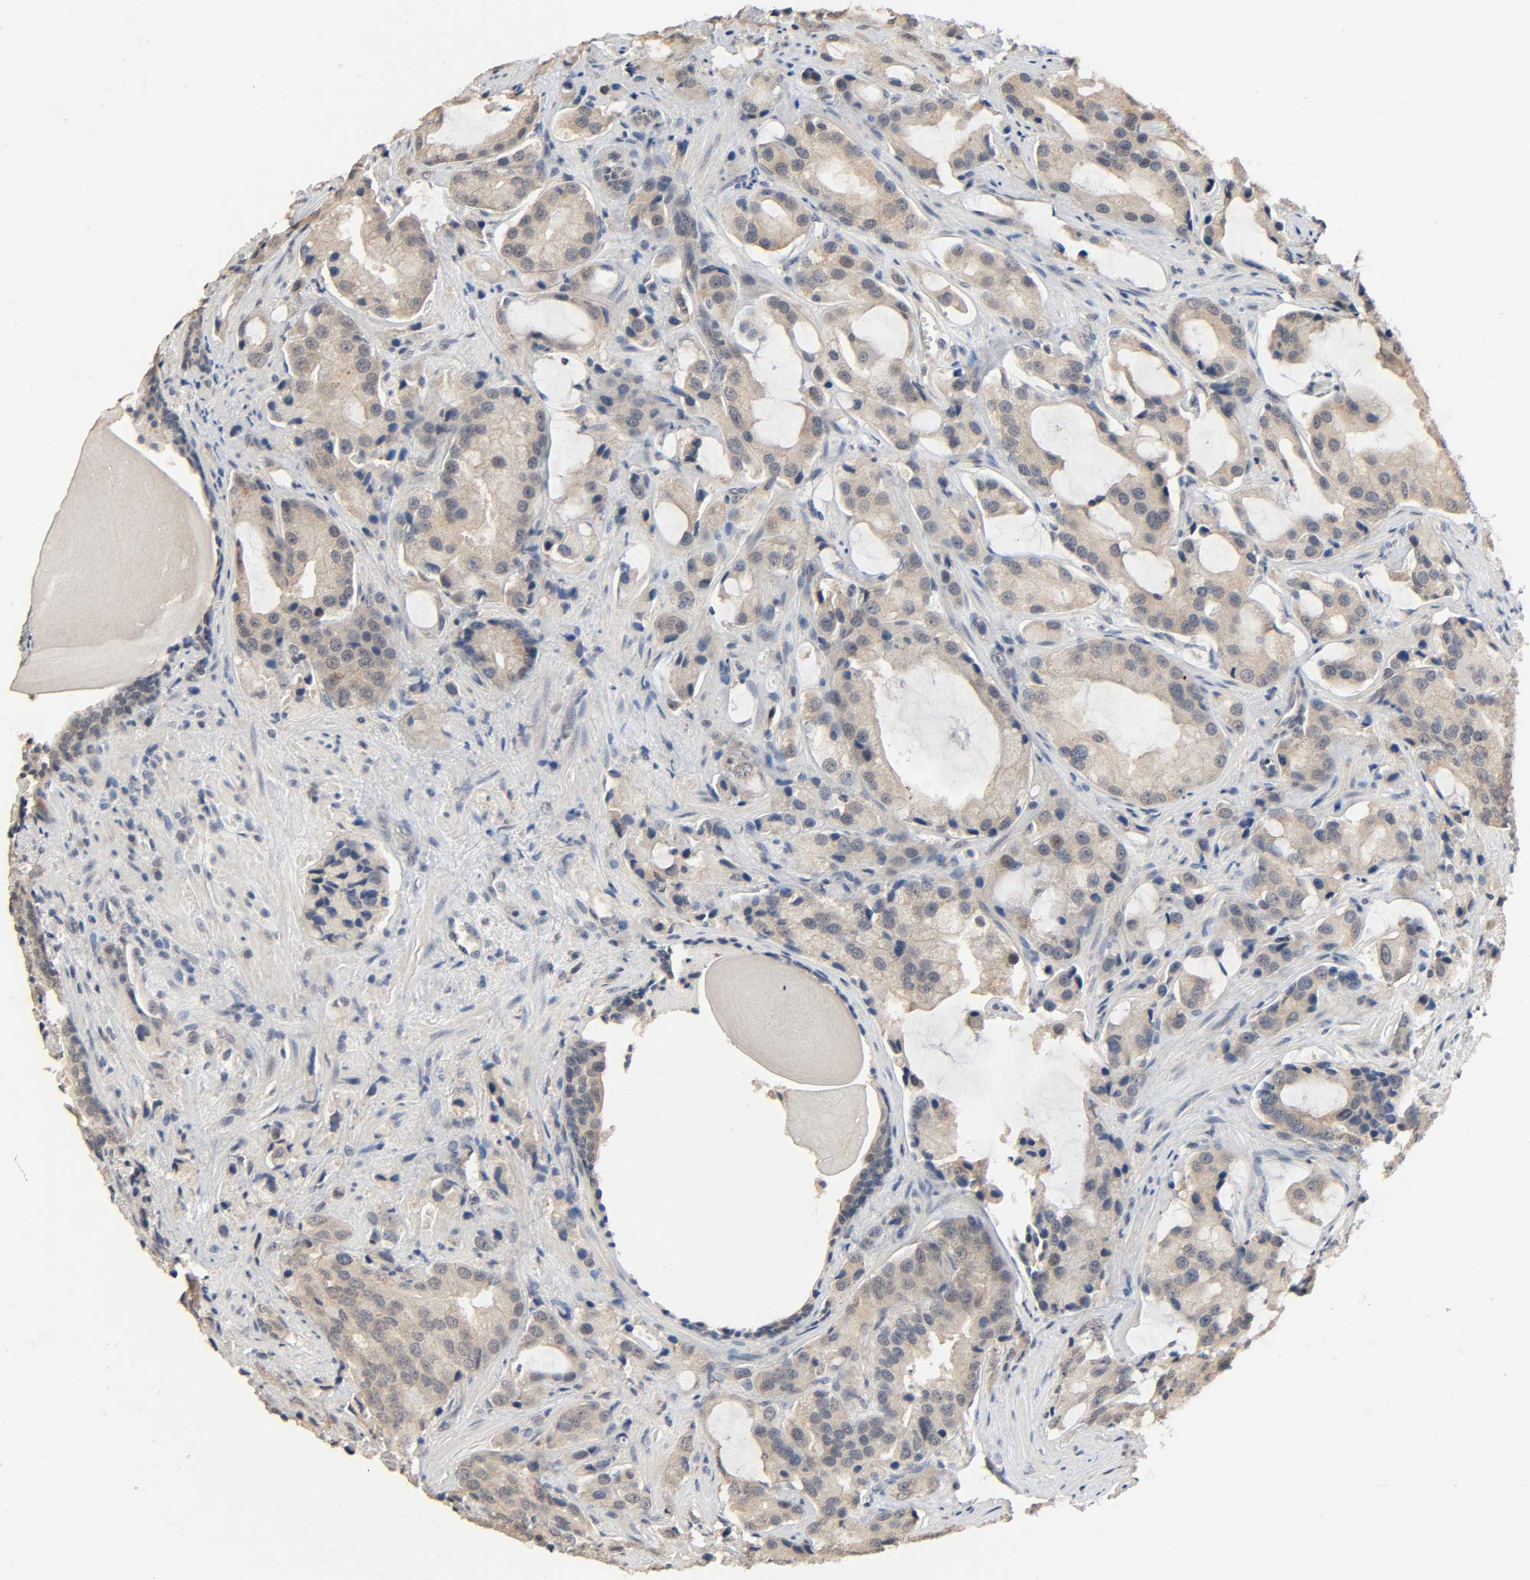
{"staining": {"intensity": "weak", "quantity": "25%-75%", "location": "cytoplasmic/membranous"}, "tissue": "prostate cancer", "cell_type": "Tumor cells", "image_type": "cancer", "snomed": [{"axis": "morphology", "description": "Adenocarcinoma, High grade"}, {"axis": "topography", "description": "Prostate"}], "caption": "The immunohistochemical stain labels weak cytoplasmic/membranous positivity in tumor cells of high-grade adenocarcinoma (prostate) tissue.", "gene": "MAGEA8", "patient": {"sex": "male", "age": 70}}